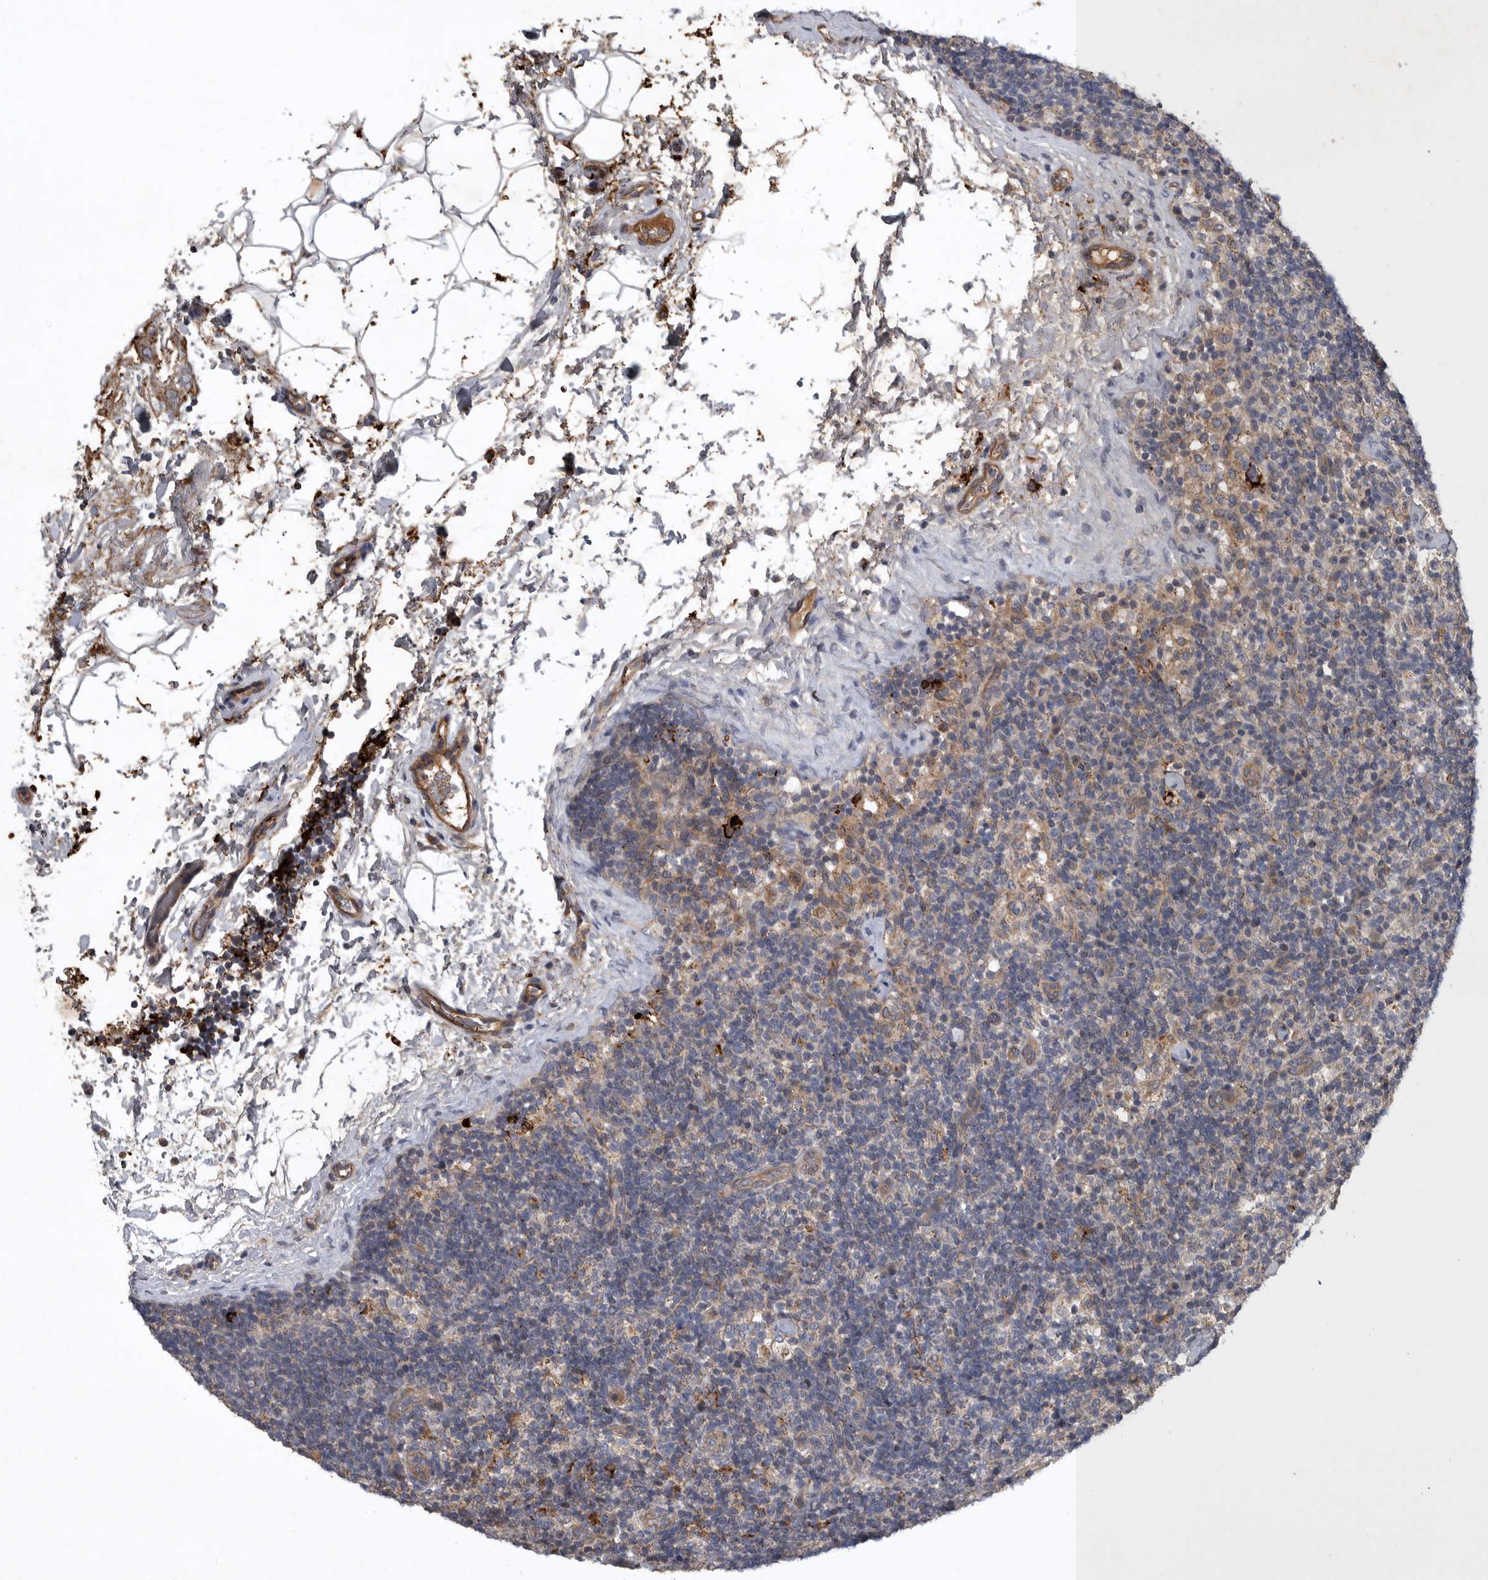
{"staining": {"intensity": "moderate", "quantity": "25%-75%", "location": "cytoplasmic/membranous"}, "tissue": "lymph node", "cell_type": "Germinal center cells", "image_type": "normal", "snomed": [{"axis": "morphology", "description": "Normal tissue, NOS"}, {"axis": "topography", "description": "Lymph node"}], "caption": "DAB immunohistochemical staining of unremarkable lymph node reveals moderate cytoplasmic/membranous protein positivity in about 25%-75% of germinal center cells. The staining was performed using DAB to visualize the protein expression in brown, while the nuclei were stained in blue with hematoxylin (Magnification: 20x).", "gene": "MLPH", "patient": {"sex": "female", "age": 22}}